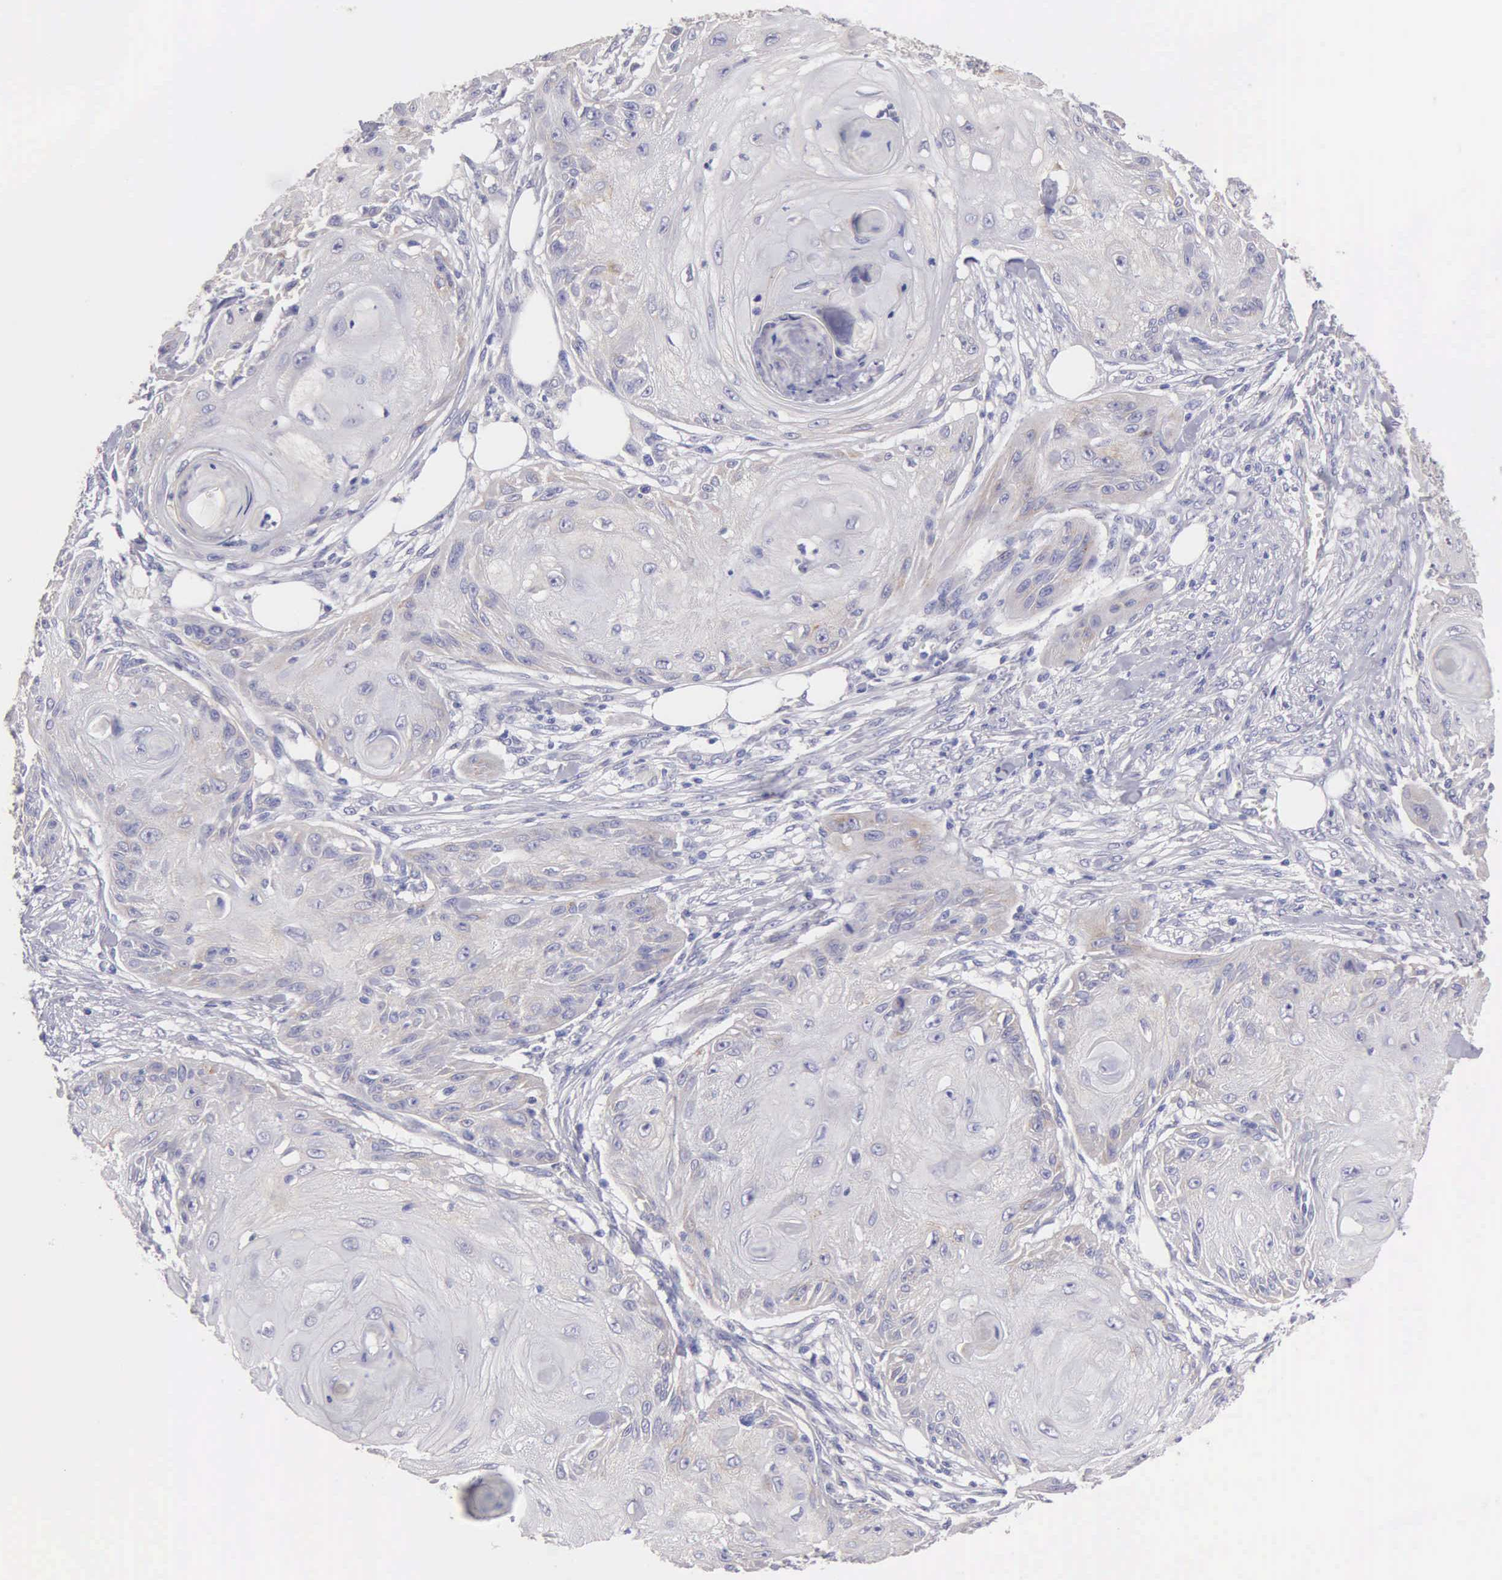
{"staining": {"intensity": "weak", "quantity": "<25%", "location": "cytoplasmic/membranous"}, "tissue": "skin cancer", "cell_type": "Tumor cells", "image_type": "cancer", "snomed": [{"axis": "morphology", "description": "Squamous cell carcinoma, NOS"}, {"axis": "topography", "description": "Skin"}], "caption": "Immunohistochemistry micrograph of human squamous cell carcinoma (skin) stained for a protein (brown), which displays no staining in tumor cells. (DAB (3,3'-diaminobenzidine) immunohistochemistry with hematoxylin counter stain).", "gene": "APP", "patient": {"sex": "female", "age": 88}}